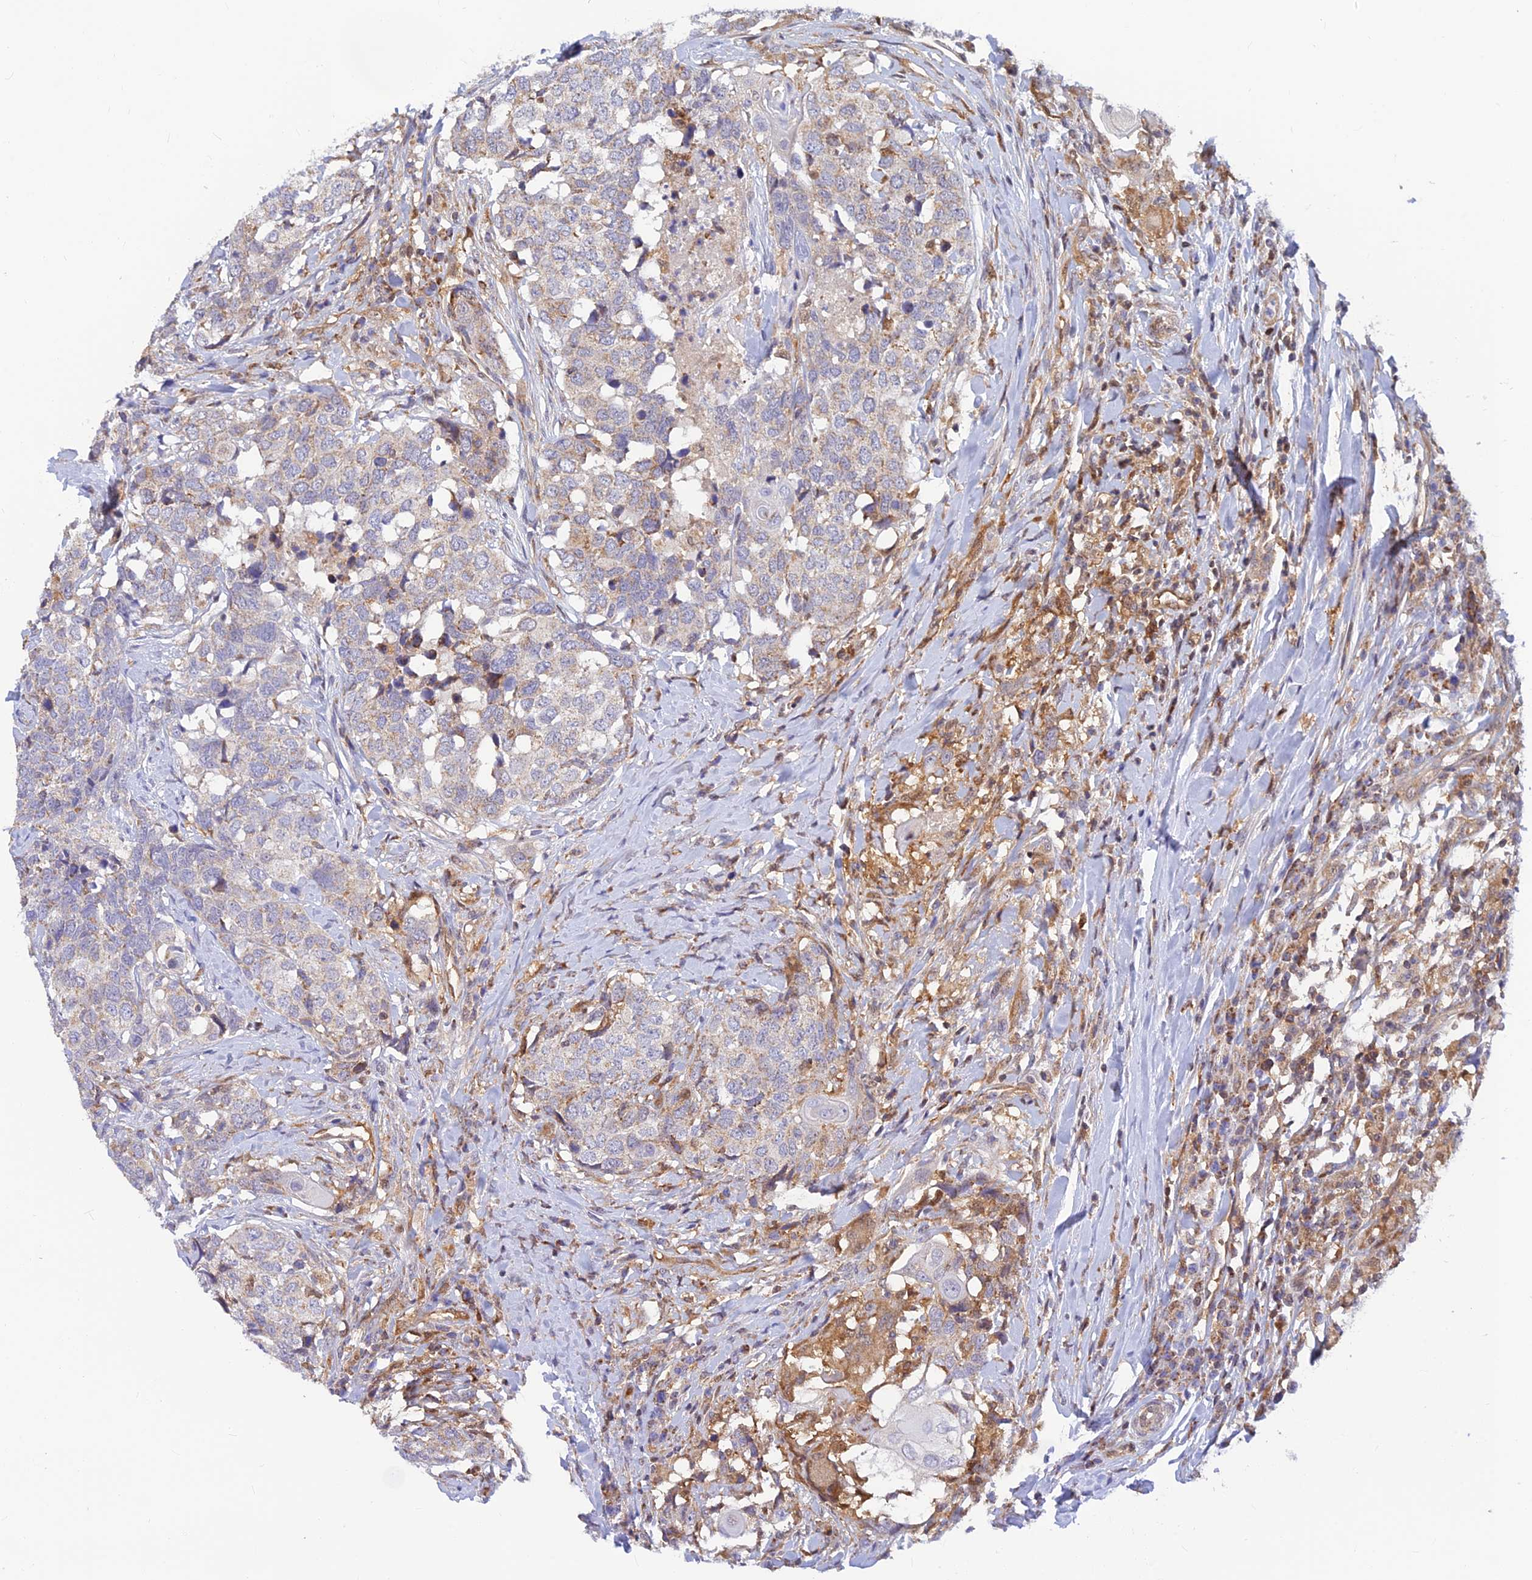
{"staining": {"intensity": "negative", "quantity": "none", "location": "none"}, "tissue": "head and neck cancer", "cell_type": "Tumor cells", "image_type": "cancer", "snomed": [{"axis": "morphology", "description": "Squamous cell carcinoma, NOS"}, {"axis": "topography", "description": "Head-Neck"}], "caption": "This is an IHC histopathology image of head and neck cancer (squamous cell carcinoma). There is no expression in tumor cells.", "gene": "LYSMD2", "patient": {"sex": "male", "age": 66}}